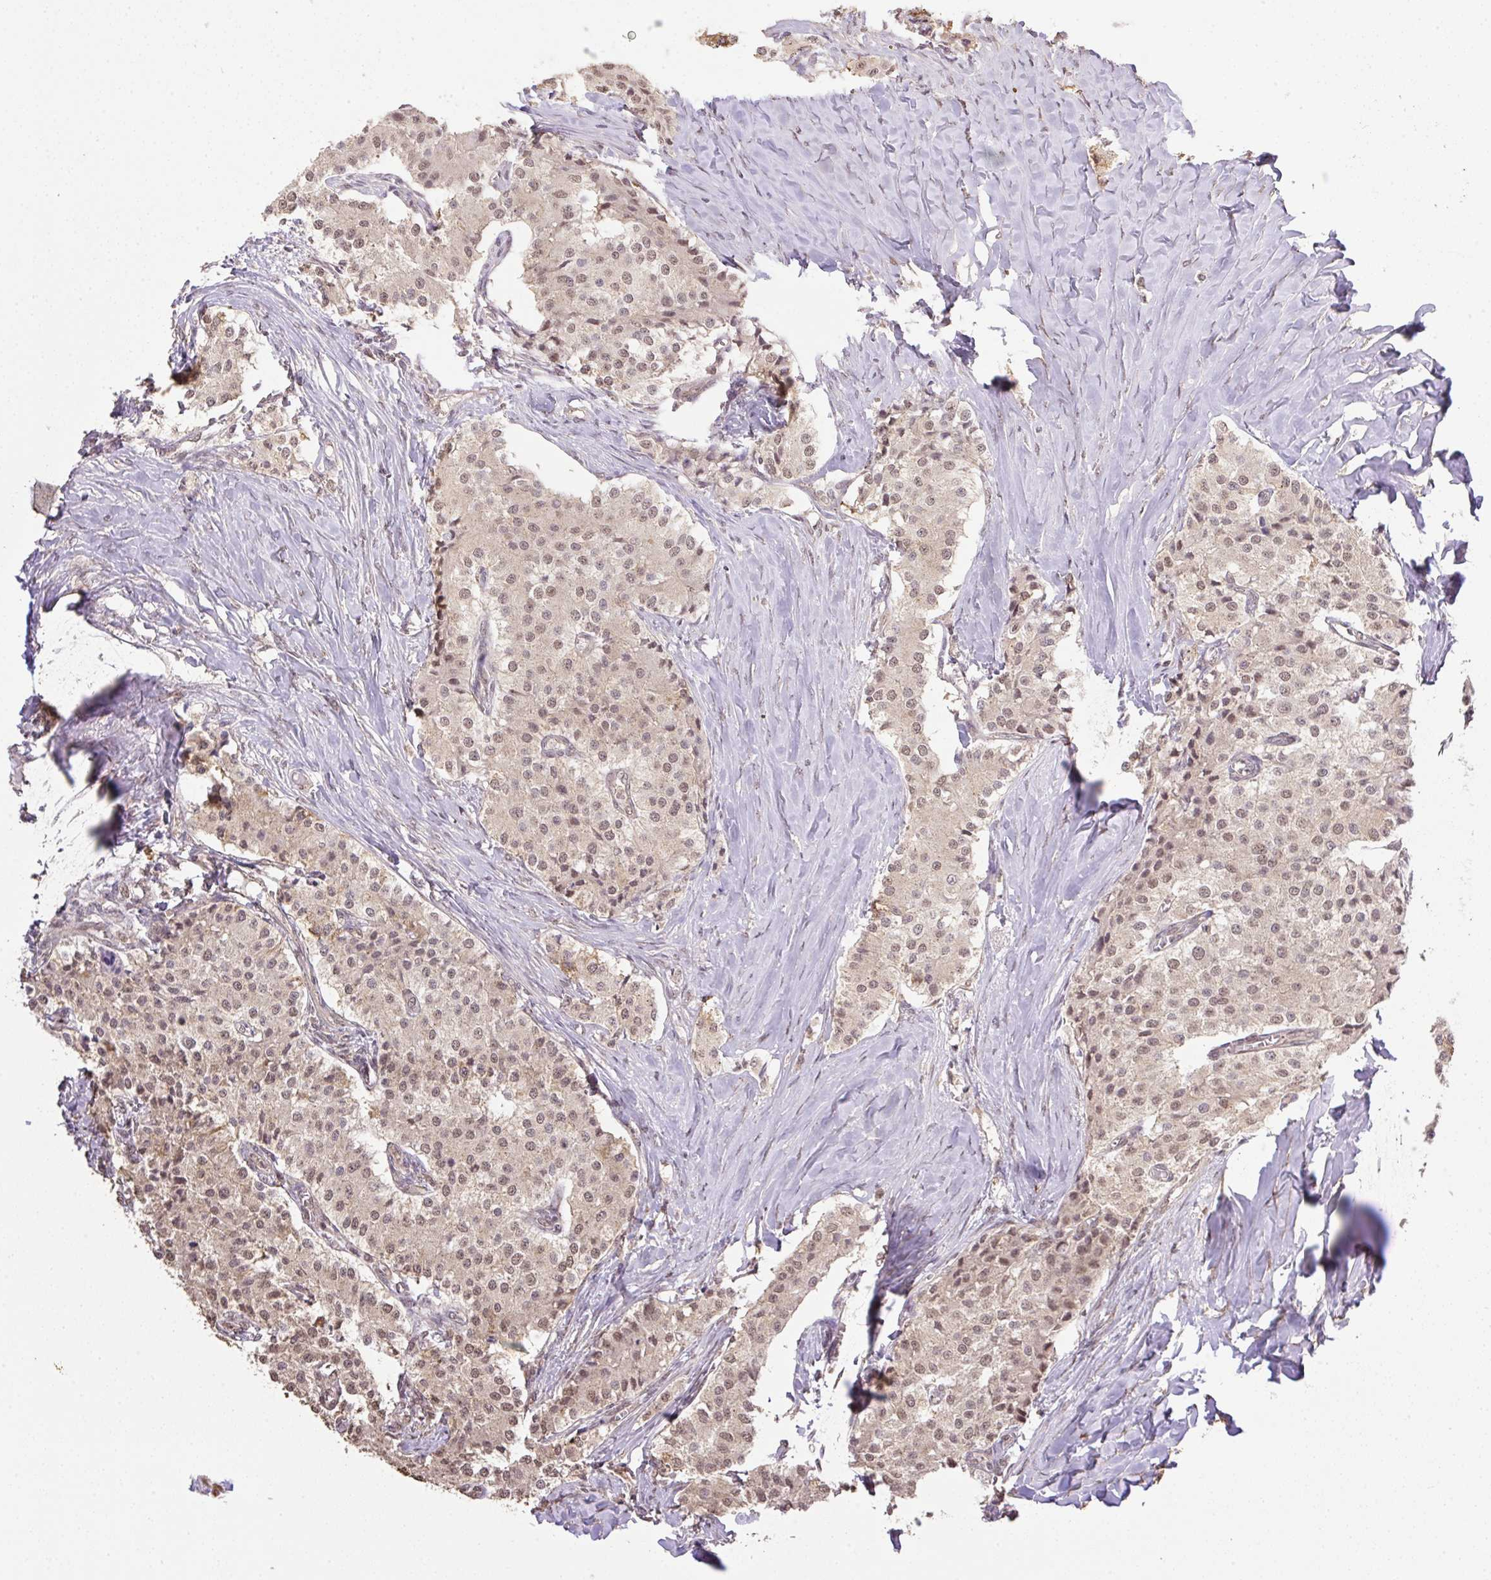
{"staining": {"intensity": "weak", "quantity": "25%-75%", "location": "nuclear"}, "tissue": "carcinoid", "cell_type": "Tumor cells", "image_type": "cancer", "snomed": [{"axis": "morphology", "description": "Carcinoid, malignant, NOS"}, {"axis": "topography", "description": "Colon"}], "caption": "A high-resolution photomicrograph shows IHC staining of malignant carcinoid, which exhibits weak nuclear expression in approximately 25%-75% of tumor cells.", "gene": "VPS25", "patient": {"sex": "female", "age": 52}}